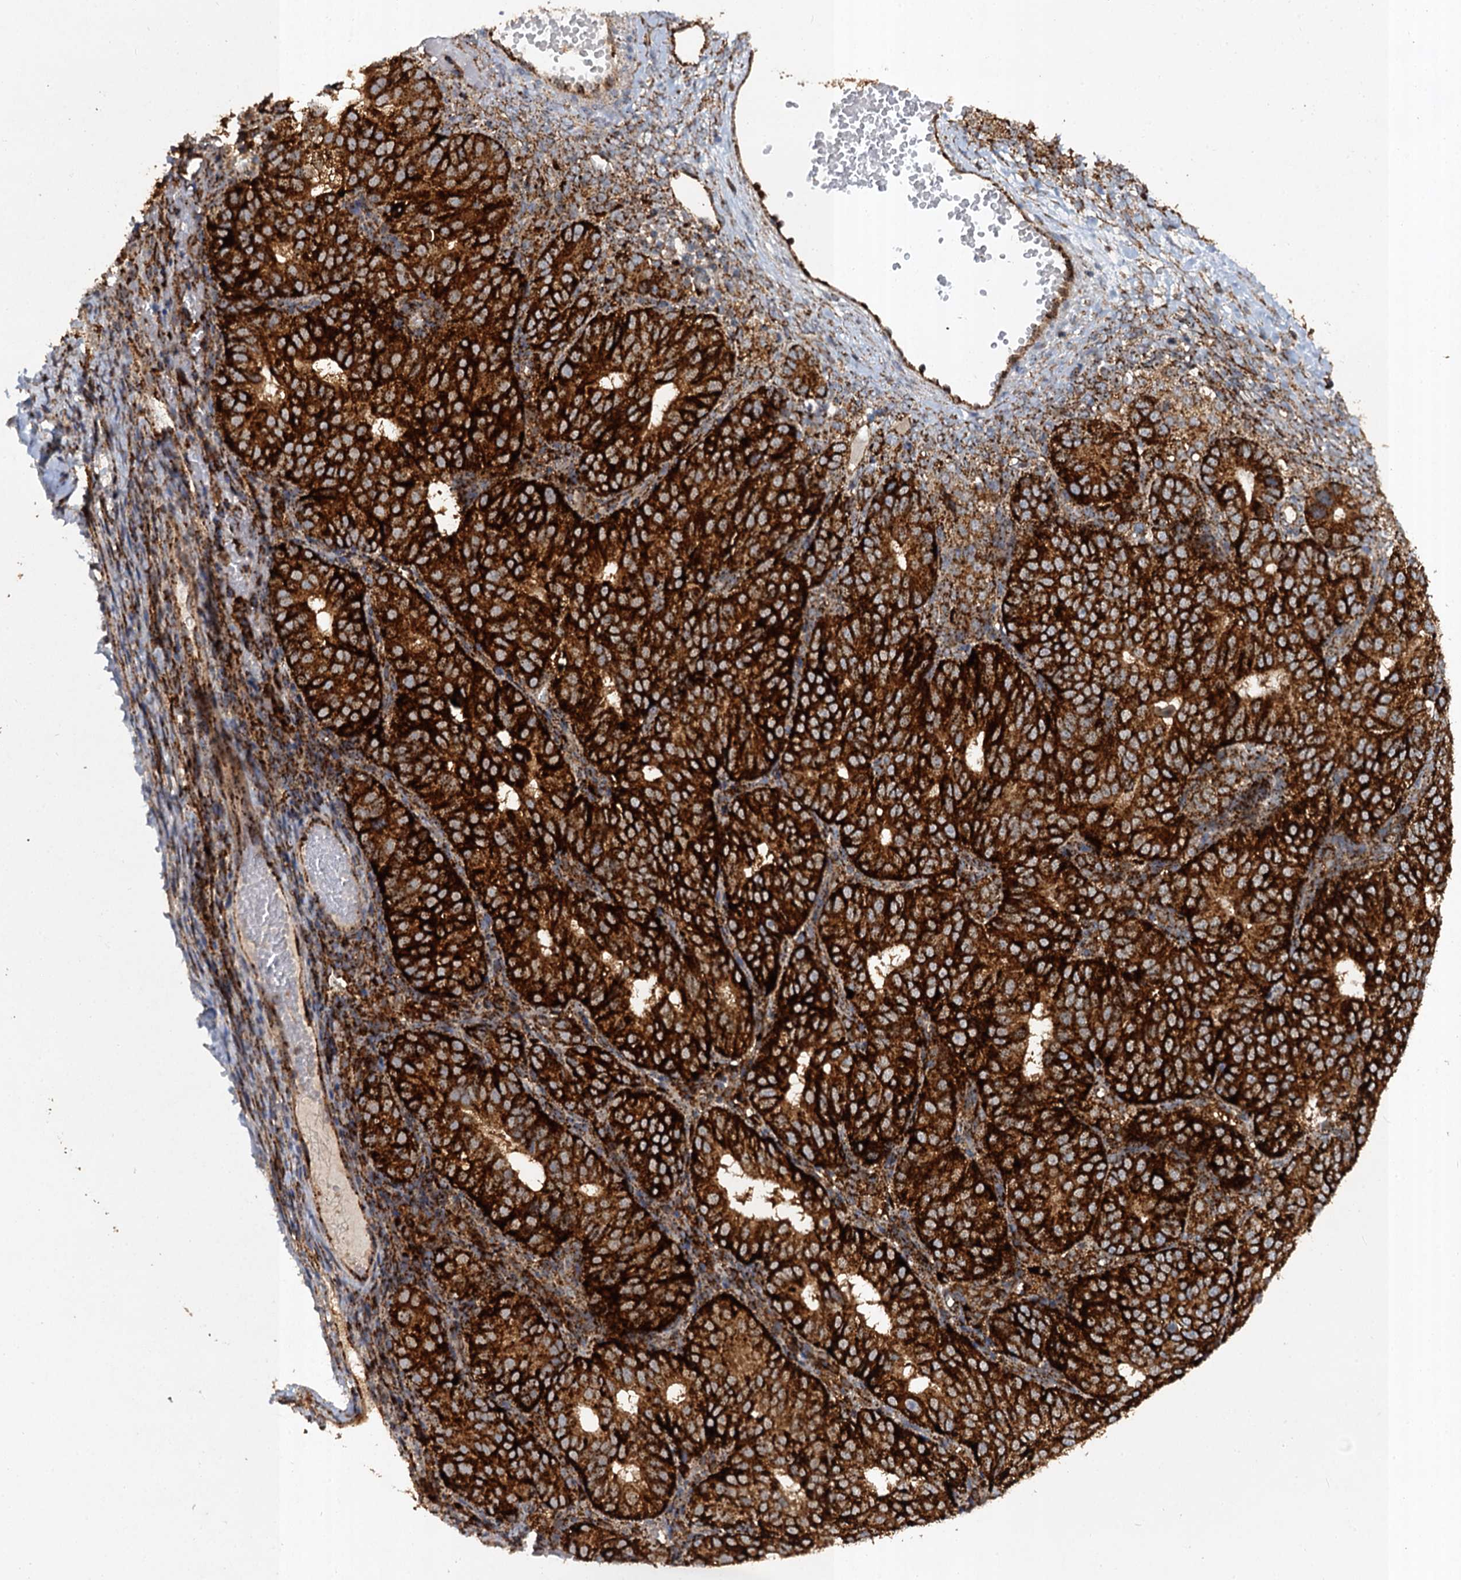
{"staining": {"intensity": "strong", "quantity": ">75%", "location": "cytoplasmic/membranous"}, "tissue": "ovarian cancer", "cell_type": "Tumor cells", "image_type": "cancer", "snomed": [{"axis": "morphology", "description": "Carcinoma, endometroid"}, {"axis": "topography", "description": "Ovary"}], "caption": "Ovarian endometroid carcinoma tissue shows strong cytoplasmic/membranous positivity in approximately >75% of tumor cells, visualized by immunohistochemistry.", "gene": "GBA1", "patient": {"sex": "female", "age": 51}}